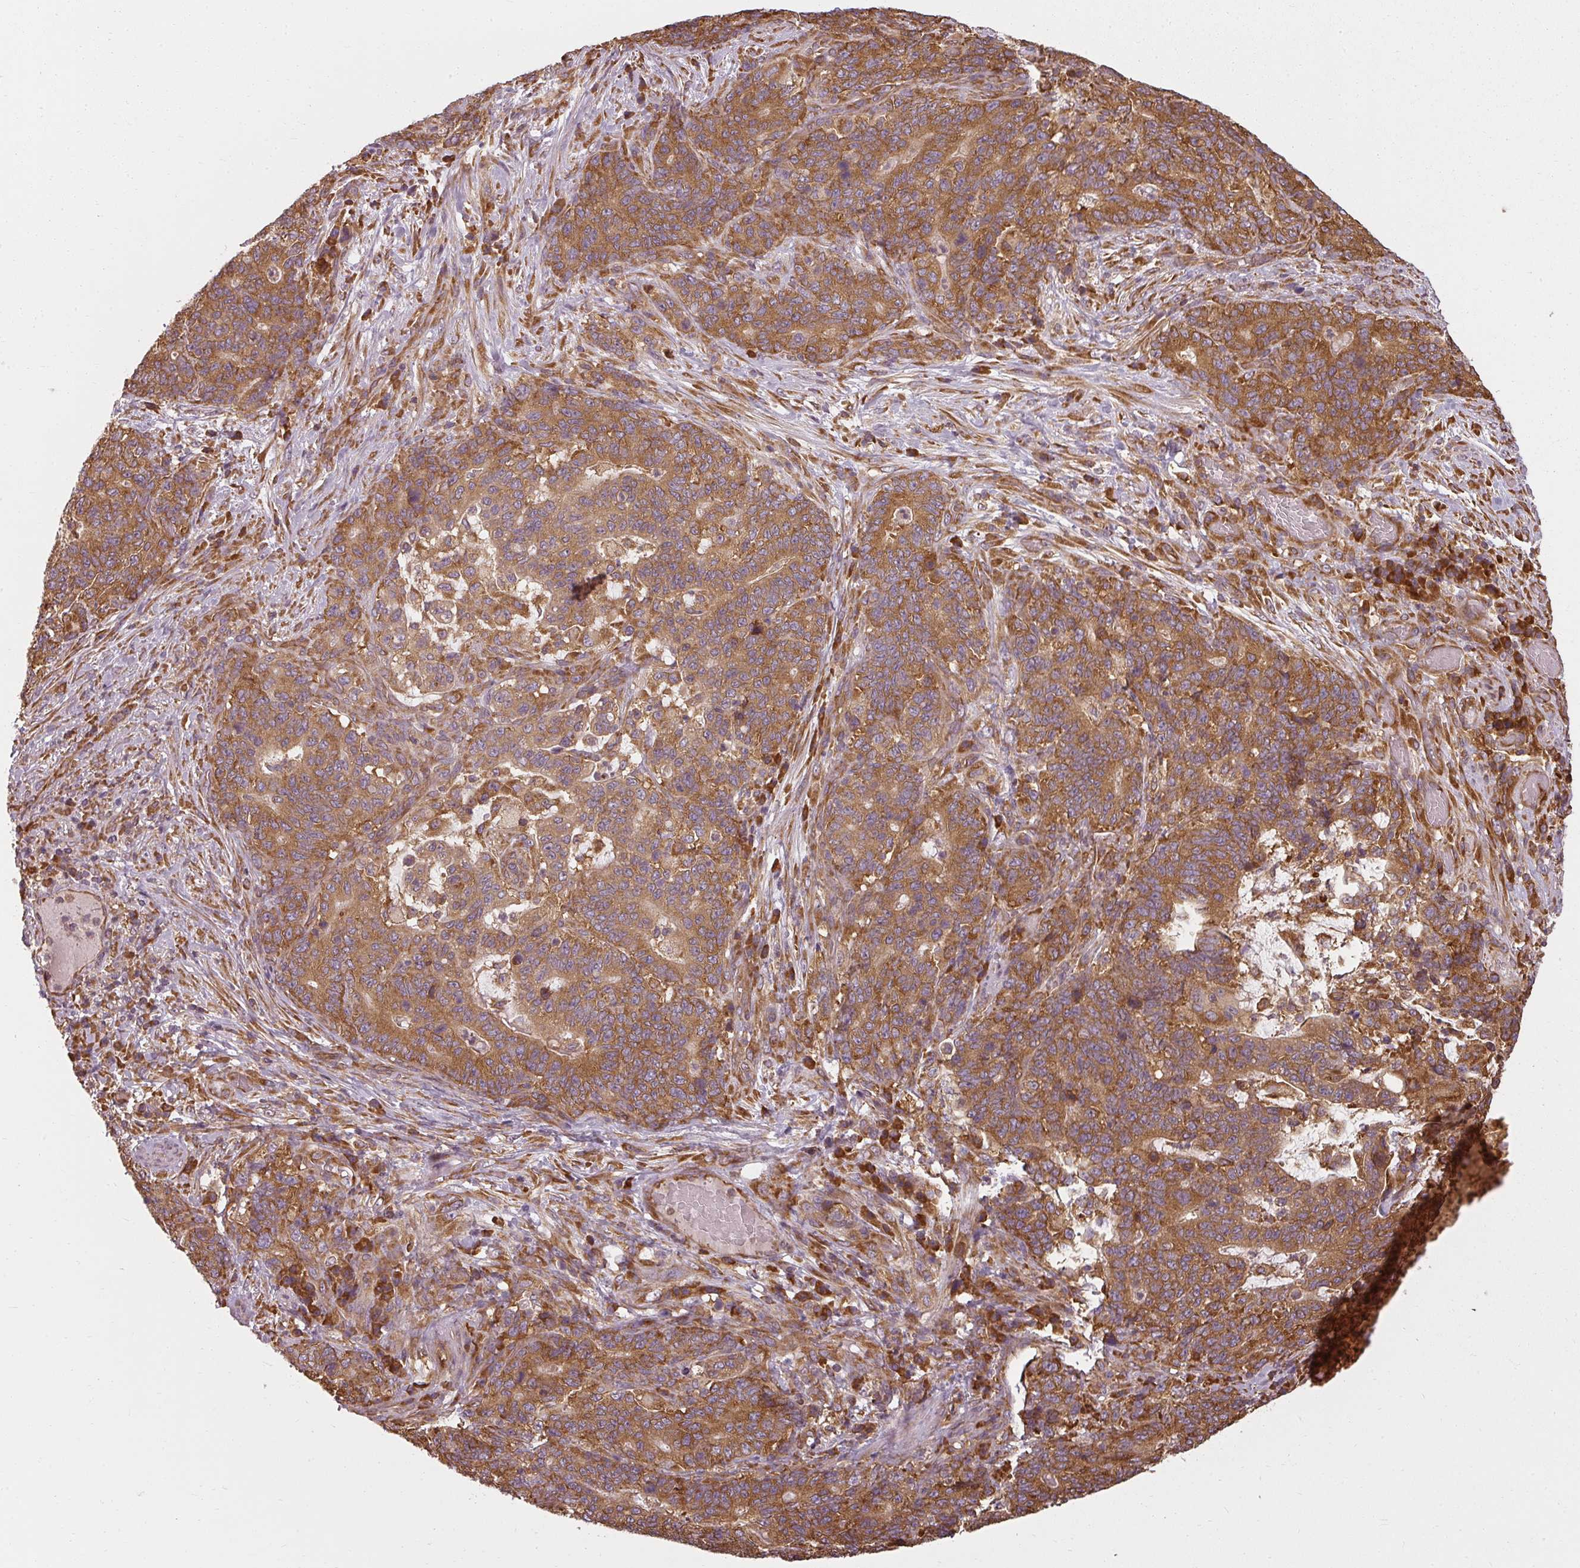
{"staining": {"intensity": "strong", "quantity": ">75%", "location": "cytoplasmic/membranous"}, "tissue": "stomach cancer", "cell_type": "Tumor cells", "image_type": "cancer", "snomed": [{"axis": "morphology", "description": "Normal tissue, NOS"}, {"axis": "morphology", "description": "Adenocarcinoma, NOS"}, {"axis": "topography", "description": "Stomach"}], "caption": "Immunohistochemical staining of human stomach adenocarcinoma shows strong cytoplasmic/membranous protein positivity in approximately >75% of tumor cells.", "gene": "RPL24", "patient": {"sex": "female", "age": 64}}